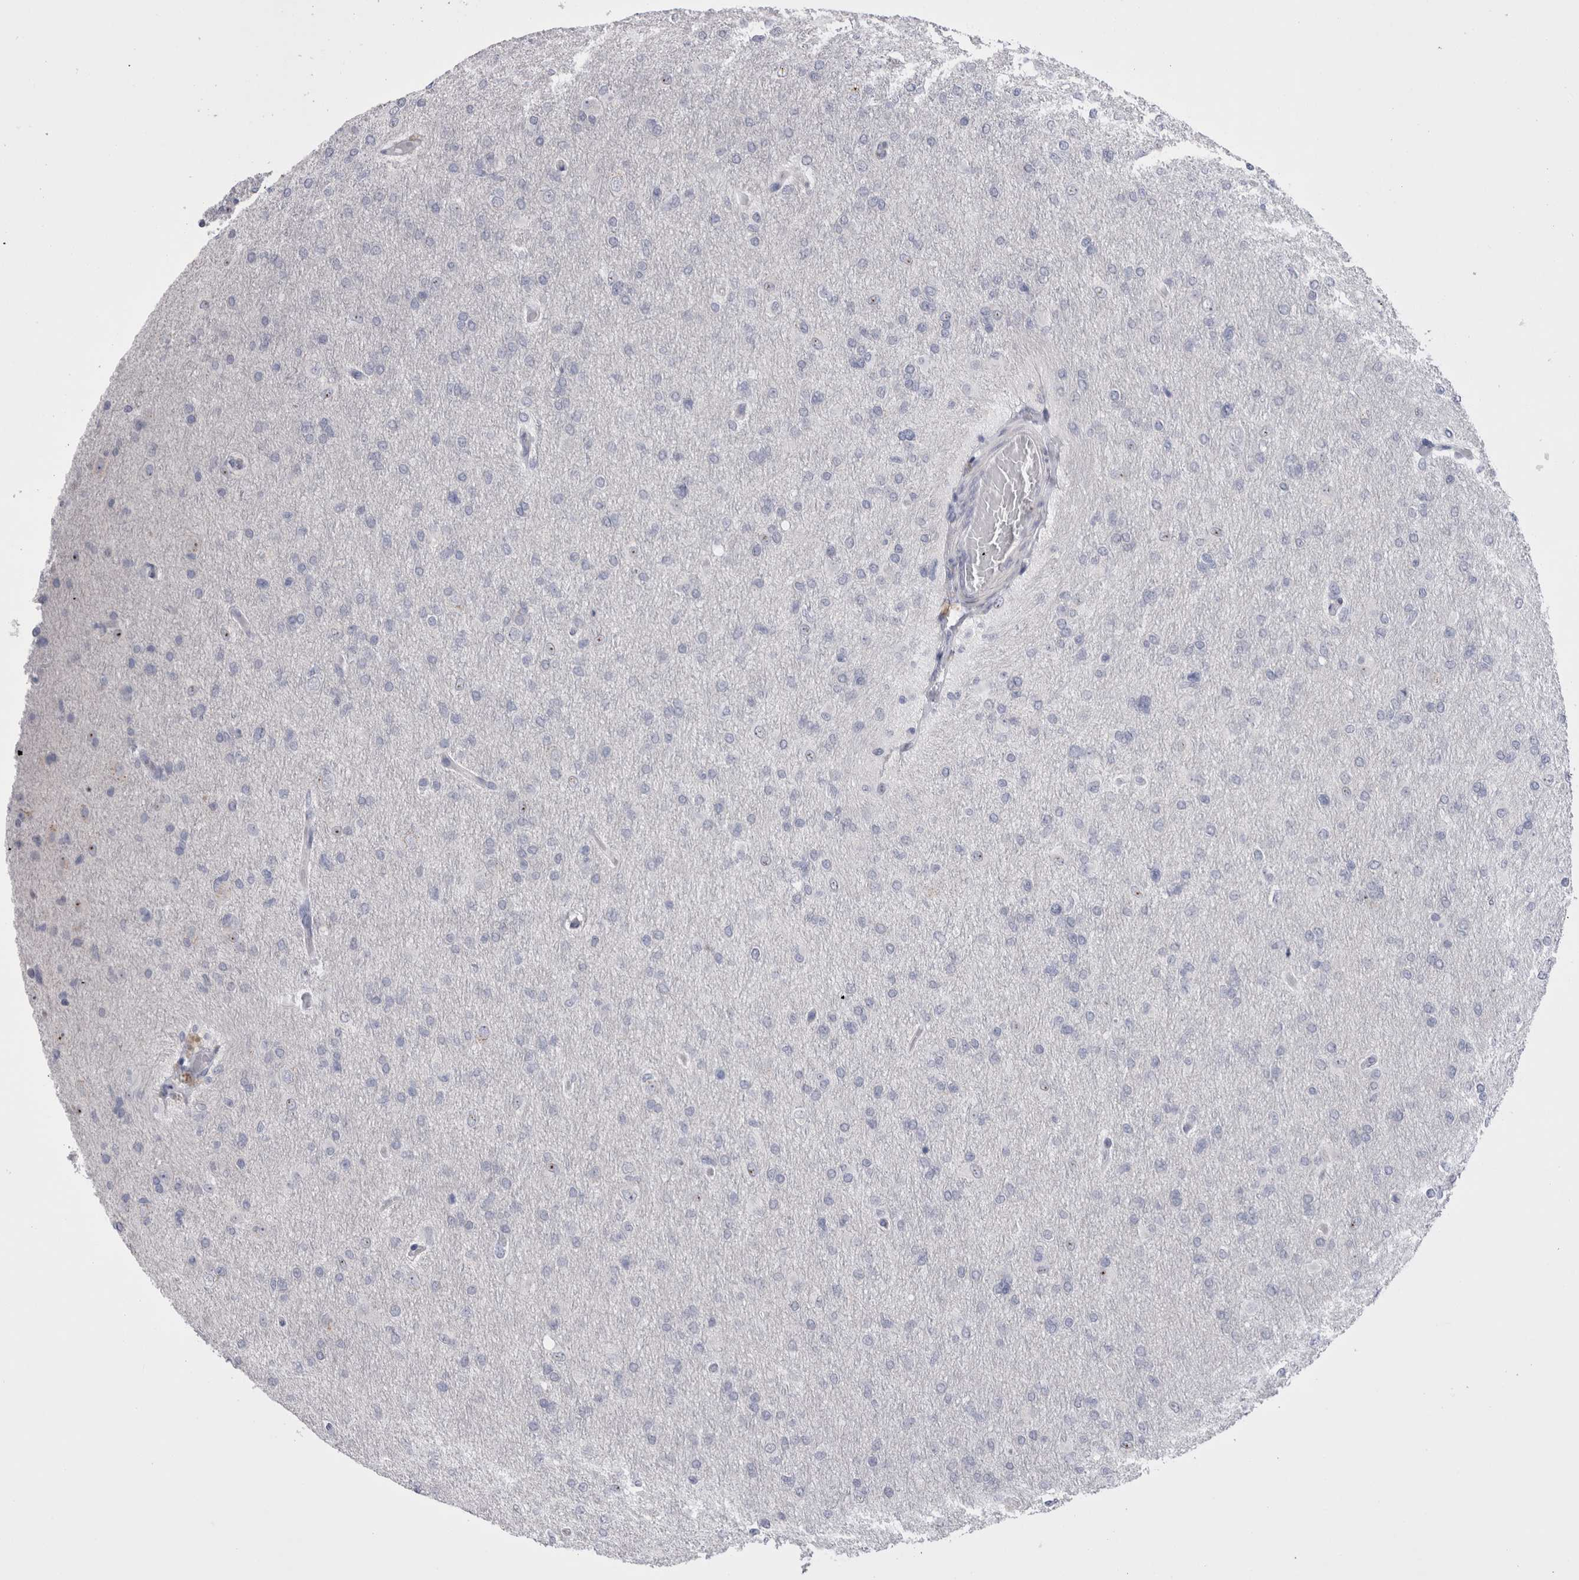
{"staining": {"intensity": "negative", "quantity": "none", "location": "none"}, "tissue": "glioma", "cell_type": "Tumor cells", "image_type": "cancer", "snomed": [{"axis": "morphology", "description": "Glioma, malignant, High grade"}, {"axis": "topography", "description": "Cerebral cortex"}], "caption": "DAB (3,3'-diaminobenzidine) immunohistochemical staining of malignant glioma (high-grade) demonstrates no significant expression in tumor cells.", "gene": "PWP2", "patient": {"sex": "female", "age": 36}}